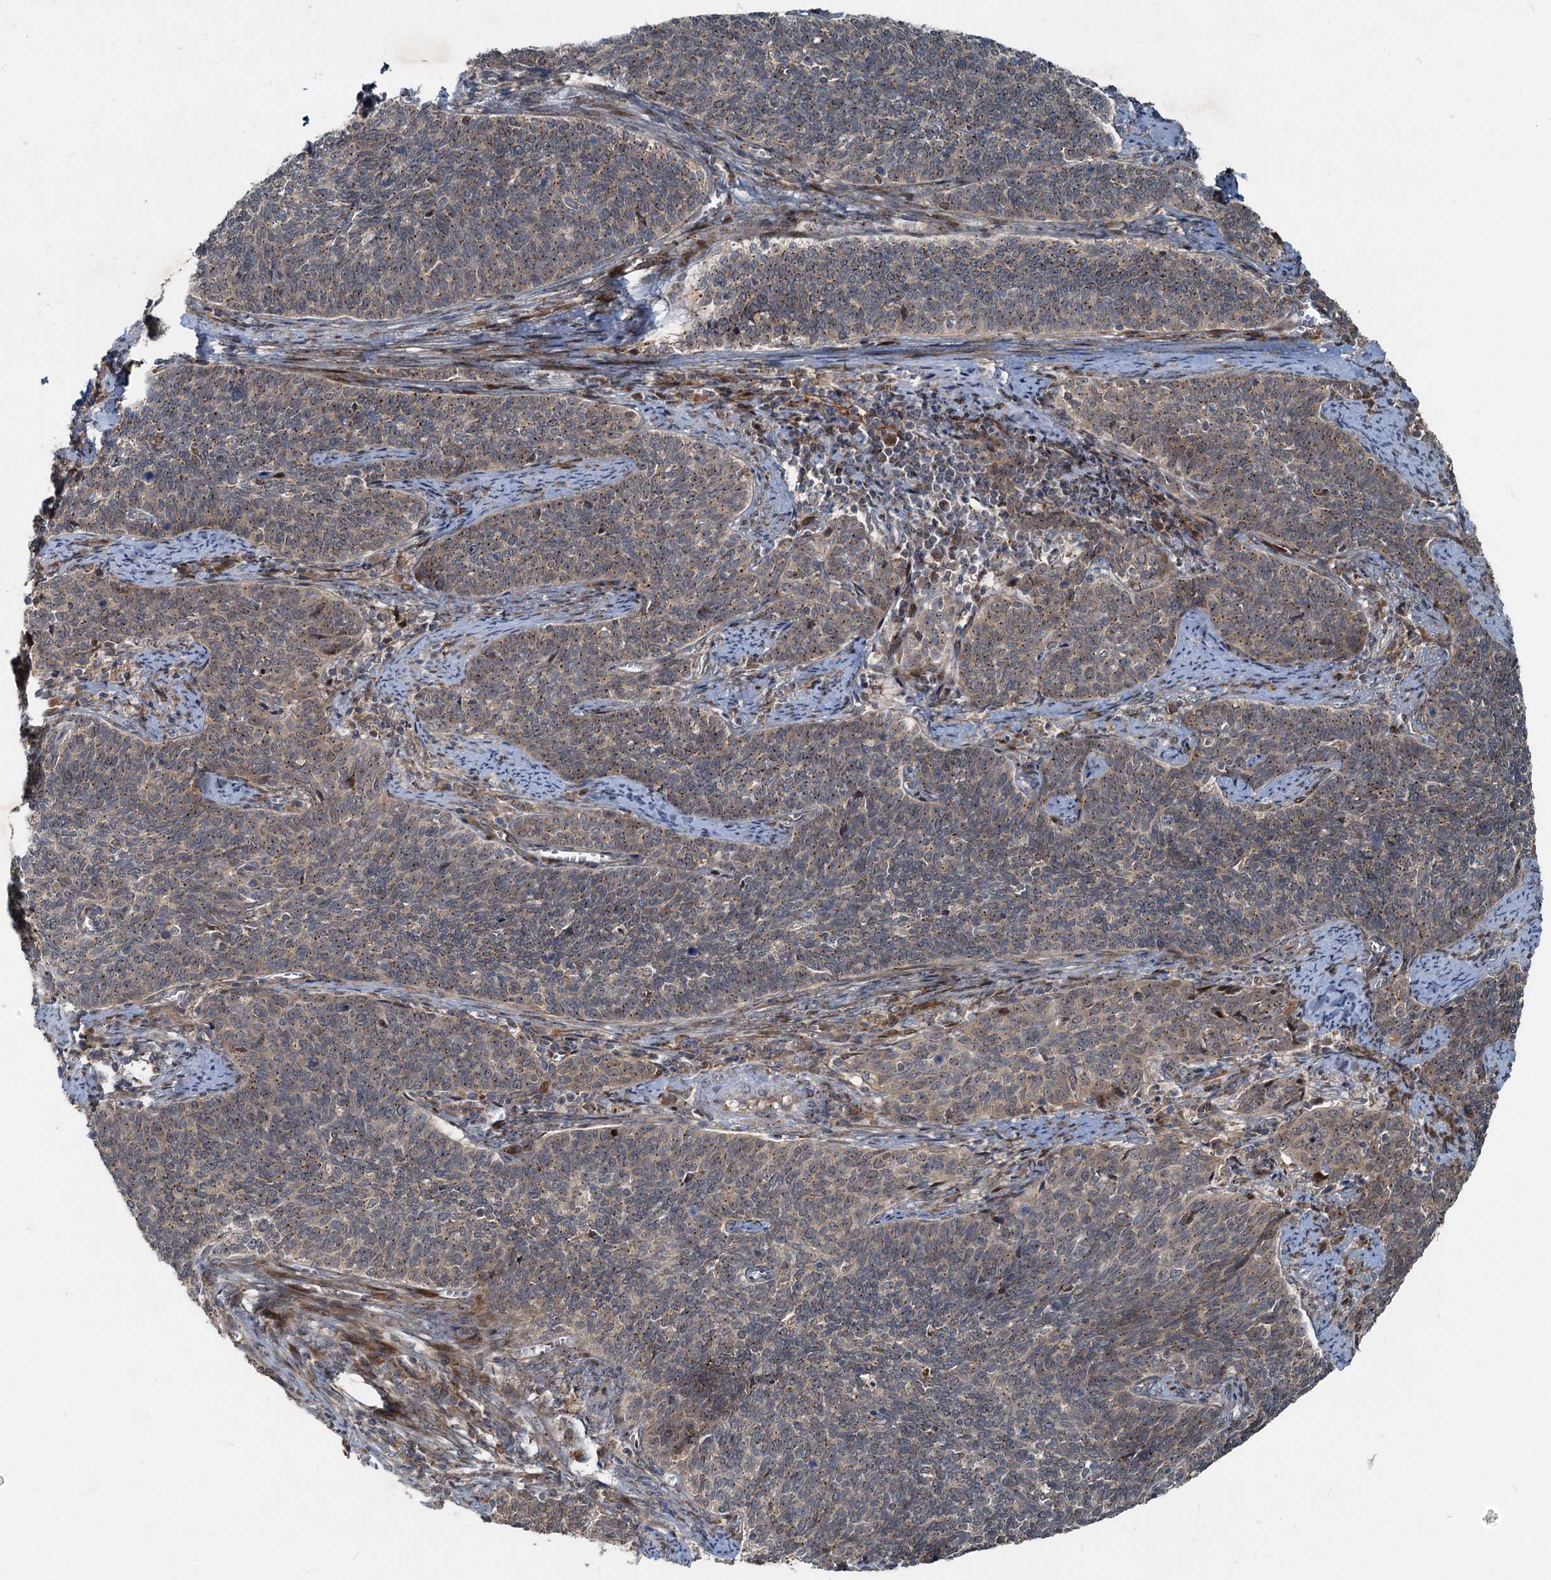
{"staining": {"intensity": "weak", "quantity": ">75%", "location": "cytoplasmic/membranous"}, "tissue": "cervical cancer", "cell_type": "Tumor cells", "image_type": "cancer", "snomed": [{"axis": "morphology", "description": "Squamous cell carcinoma, NOS"}, {"axis": "topography", "description": "Cervix"}], "caption": "Protein staining demonstrates weak cytoplasmic/membranous positivity in approximately >75% of tumor cells in cervical squamous cell carcinoma. (DAB (3,3'-diaminobenzidine) = brown stain, brightfield microscopy at high magnification).", "gene": "CEP68", "patient": {"sex": "female", "age": 39}}